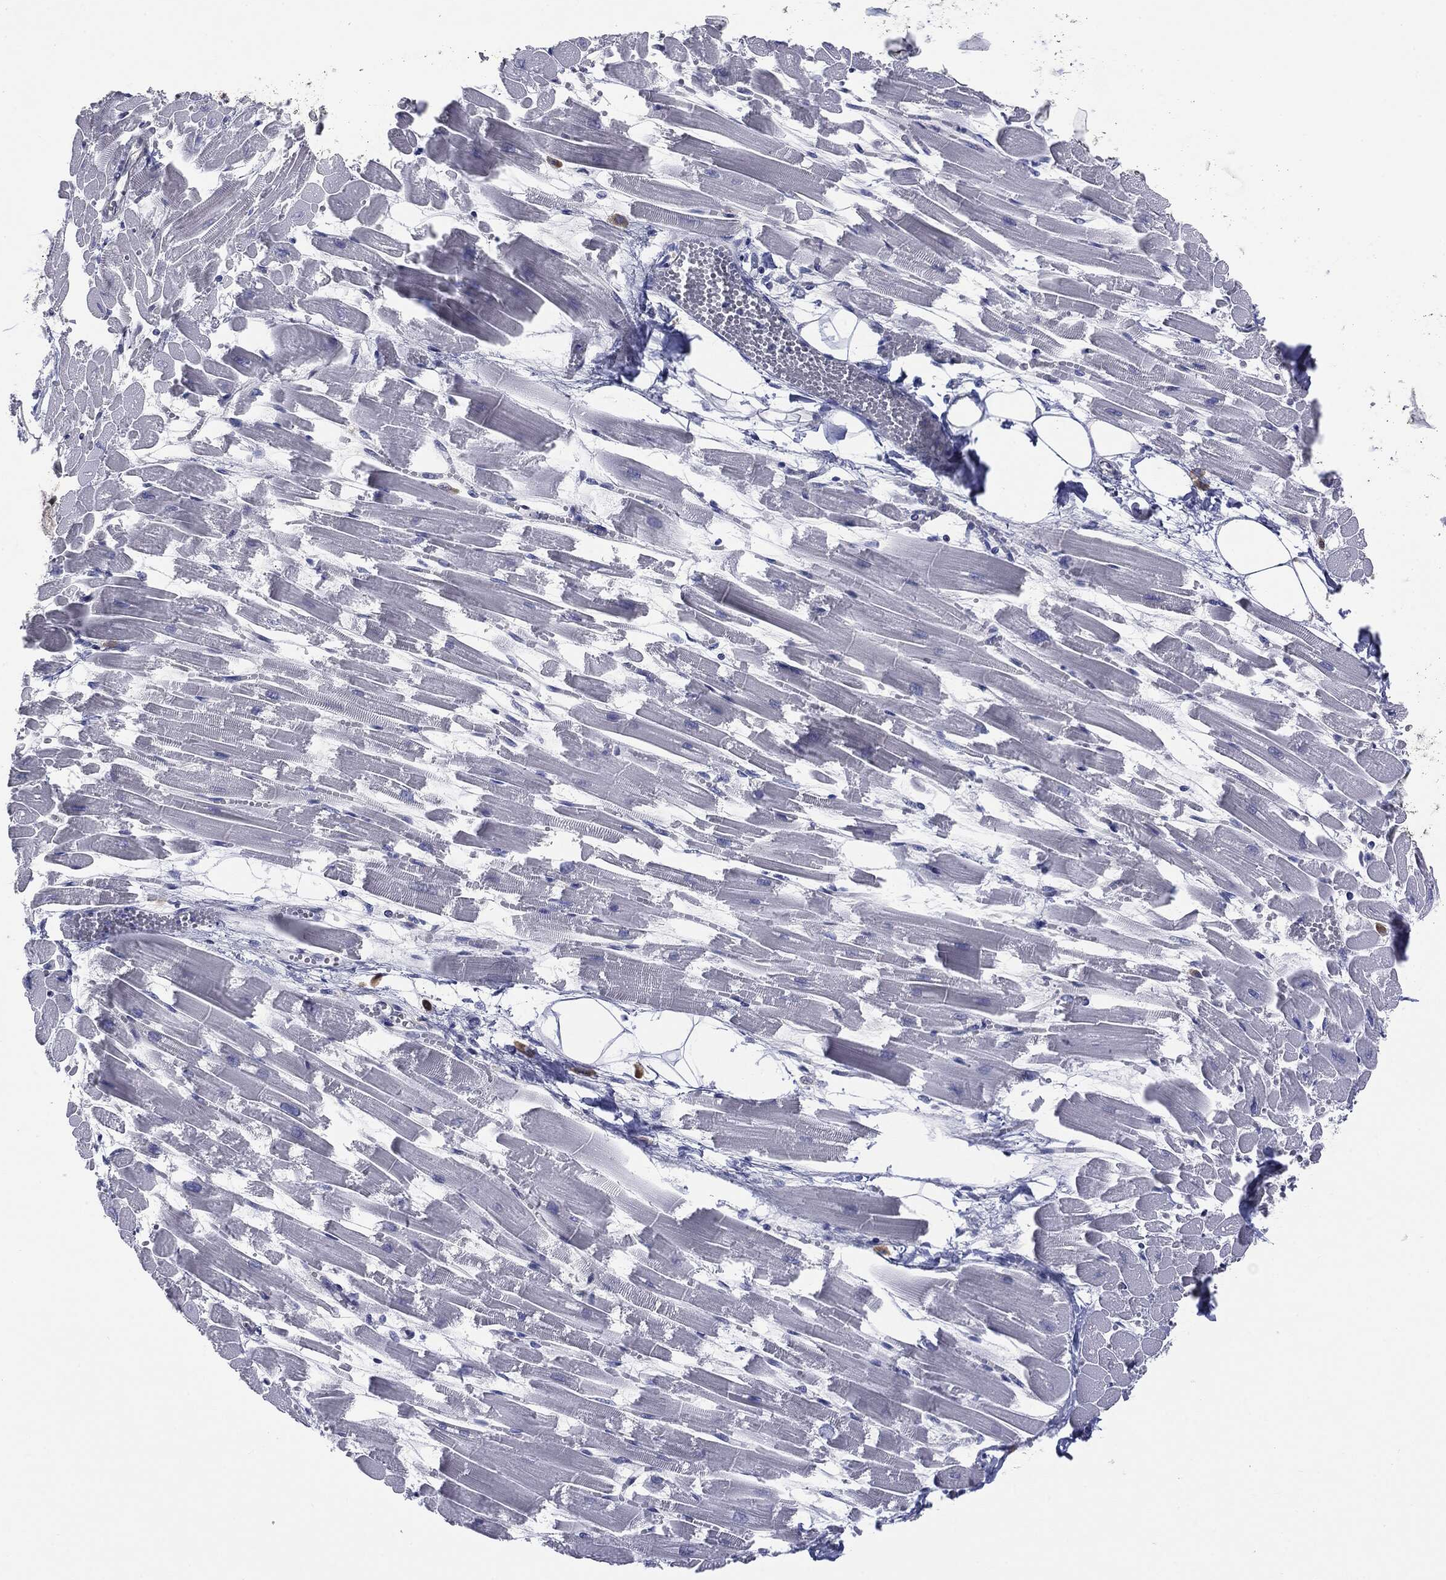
{"staining": {"intensity": "negative", "quantity": "none", "location": "none"}, "tissue": "heart muscle", "cell_type": "Cardiomyocytes", "image_type": "normal", "snomed": [{"axis": "morphology", "description": "Normal tissue, NOS"}, {"axis": "topography", "description": "Heart"}], "caption": "An image of human heart muscle is negative for staining in cardiomyocytes.", "gene": "SLC5A5", "patient": {"sex": "female", "age": 52}}